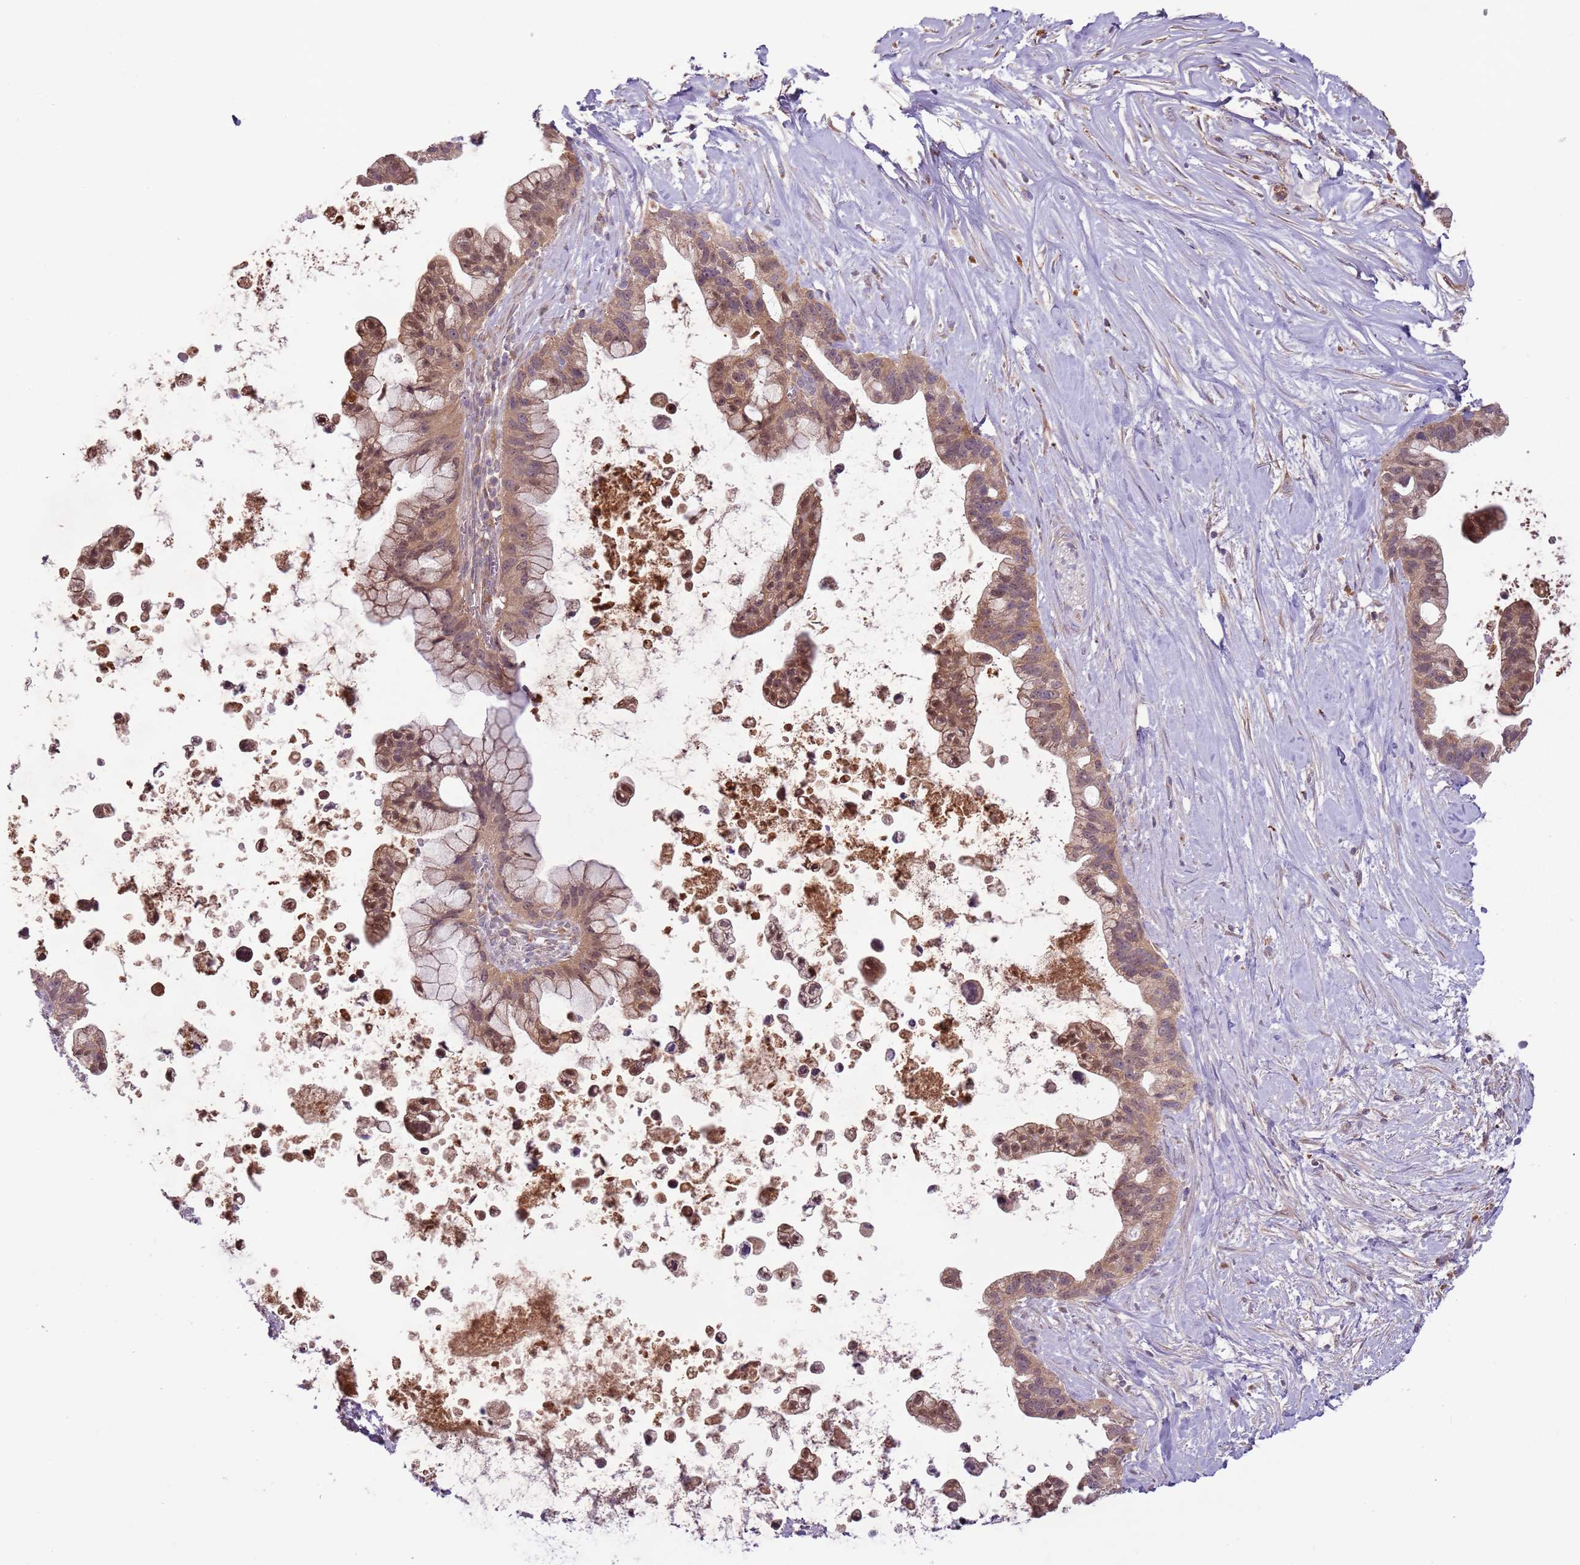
{"staining": {"intensity": "moderate", "quantity": ">75%", "location": "cytoplasmic/membranous,nuclear"}, "tissue": "pancreatic cancer", "cell_type": "Tumor cells", "image_type": "cancer", "snomed": [{"axis": "morphology", "description": "Adenocarcinoma, NOS"}, {"axis": "topography", "description": "Pancreas"}], "caption": "Protein staining of adenocarcinoma (pancreatic) tissue shows moderate cytoplasmic/membranous and nuclear expression in approximately >75% of tumor cells. (IHC, brightfield microscopy, high magnification).", "gene": "FECH", "patient": {"sex": "female", "age": 83}}